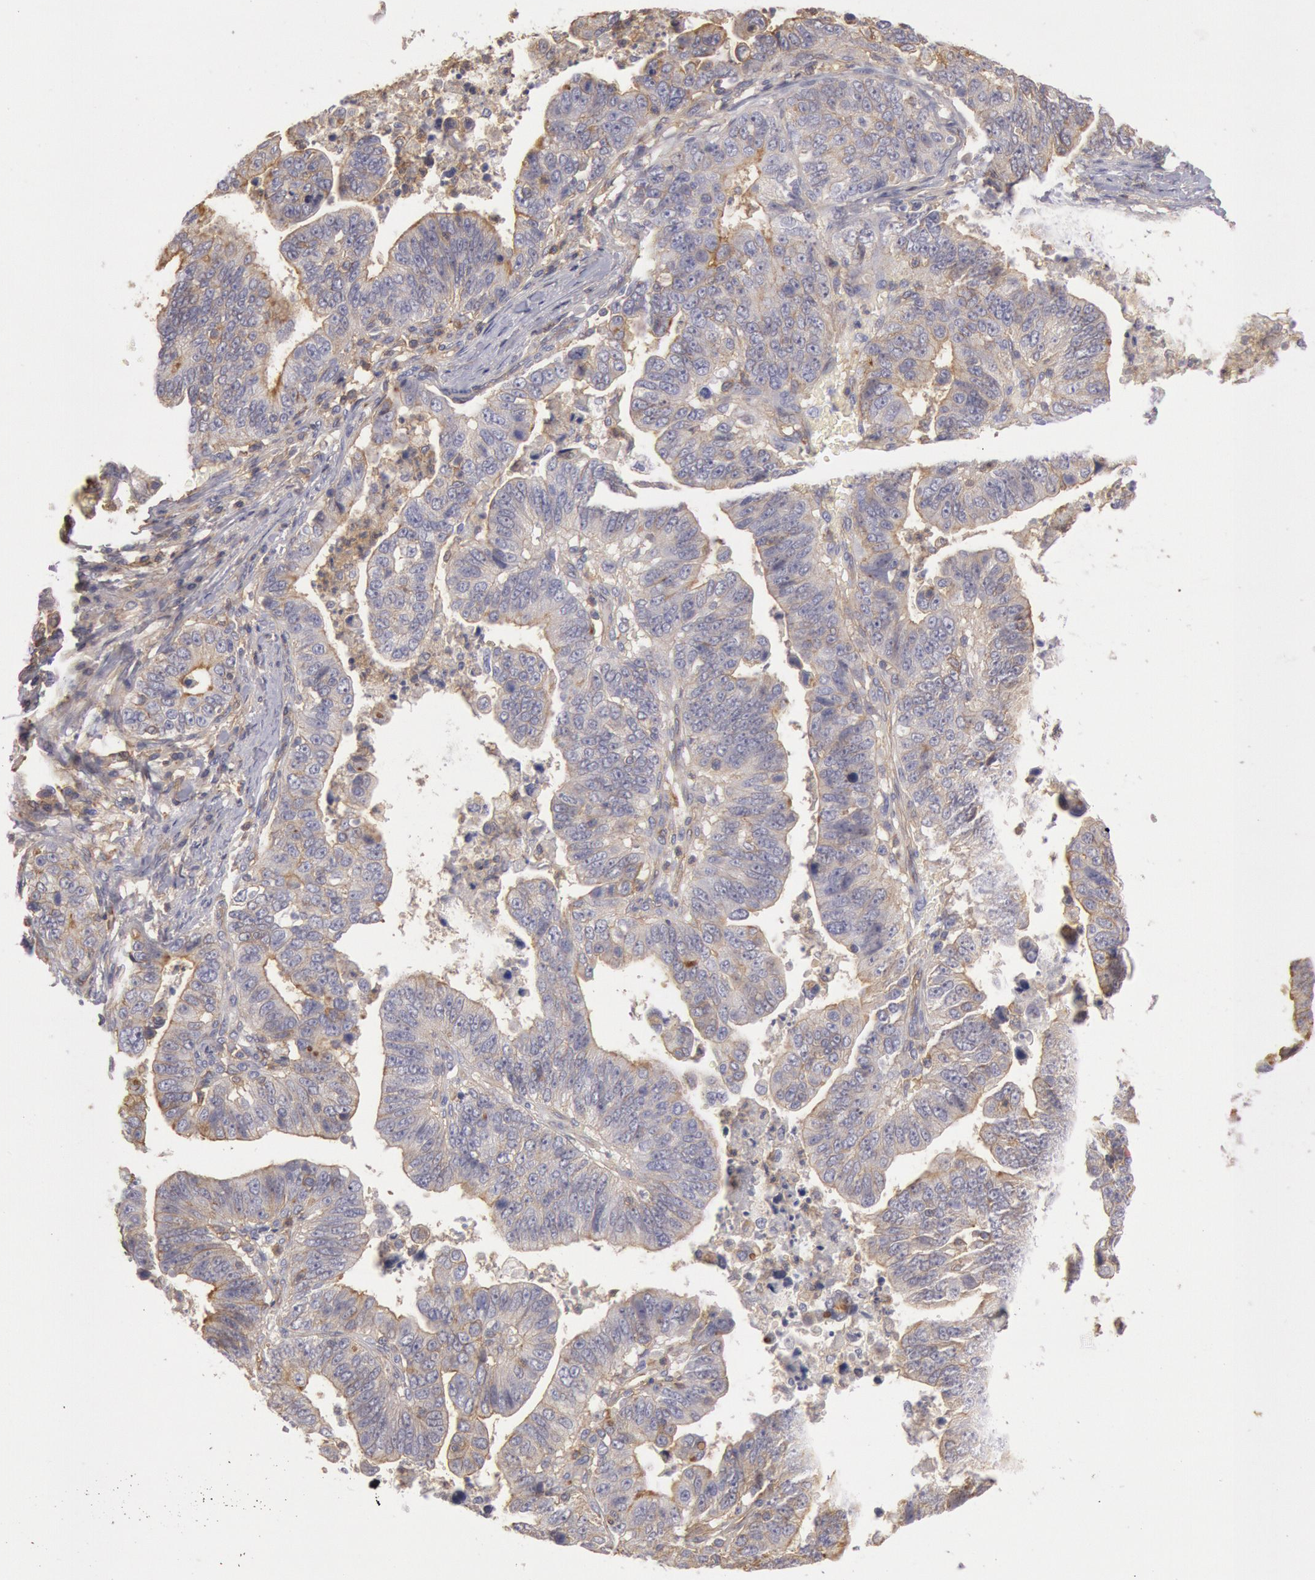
{"staining": {"intensity": "weak", "quantity": "25%-75%", "location": "cytoplasmic/membranous"}, "tissue": "stomach cancer", "cell_type": "Tumor cells", "image_type": "cancer", "snomed": [{"axis": "morphology", "description": "Adenocarcinoma, NOS"}, {"axis": "topography", "description": "Stomach, upper"}], "caption": "This histopathology image reveals immunohistochemistry staining of human stomach cancer (adenocarcinoma), with low weak cytoplasmic/membranous staining in about 25%-75% of tumor cells.", "gene": "SNAP23", "patient": {"sex": "female", "age": 50}}